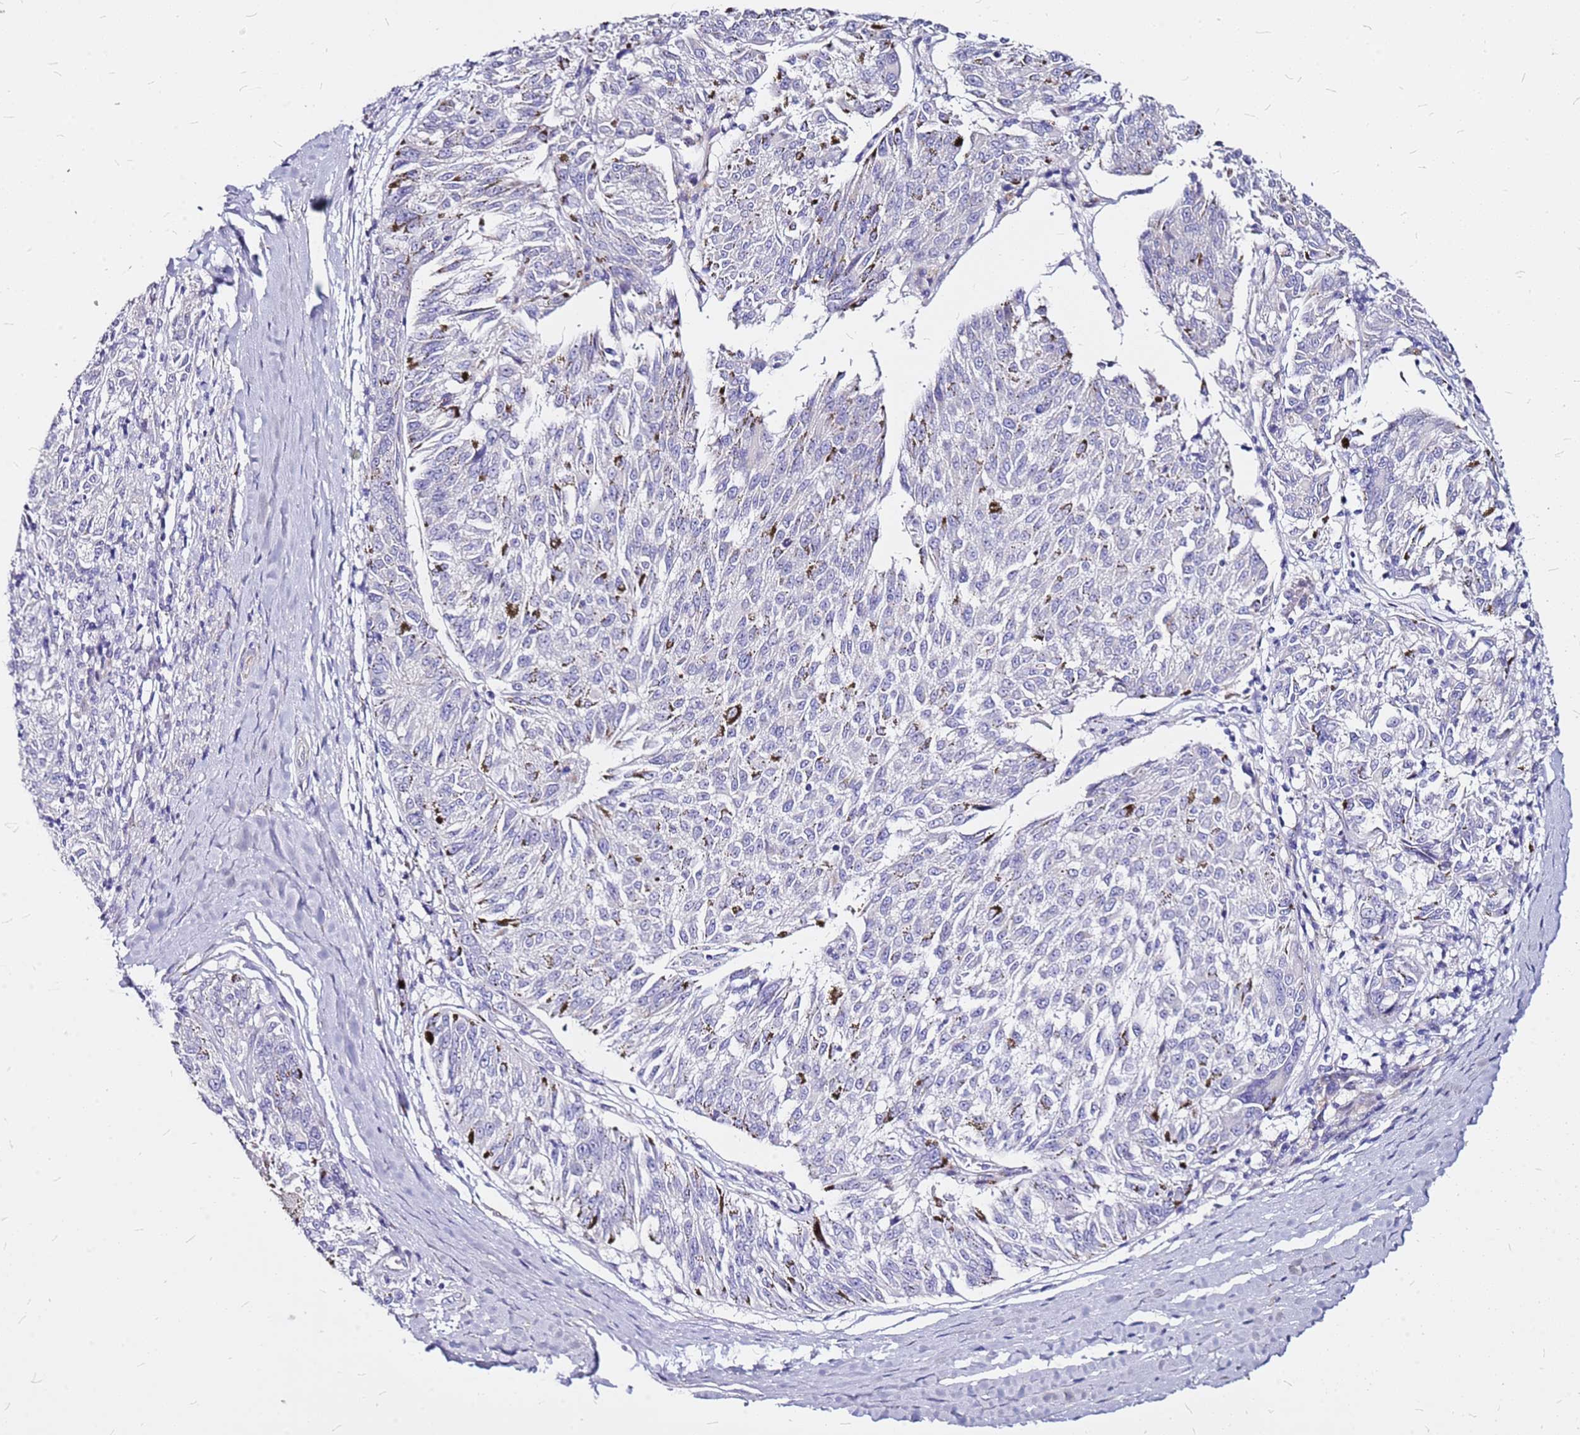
{"staining": {"intensity": "negative", "quantity": "none", "location": "none"}, "tissue": "melanoma", "cell_type": "Tumor cells", "image_type": "cancer", "snomed": [{"axis": "morphology", "description": "Malignant melanoma, NOS"}, {"axis": "topography", "description": "Skin"}], "caption": "Tumor cells are negative for protein expression in human melanoma.", "gene": "CASD1", "patient": {"sex": "female", "age": 72}}